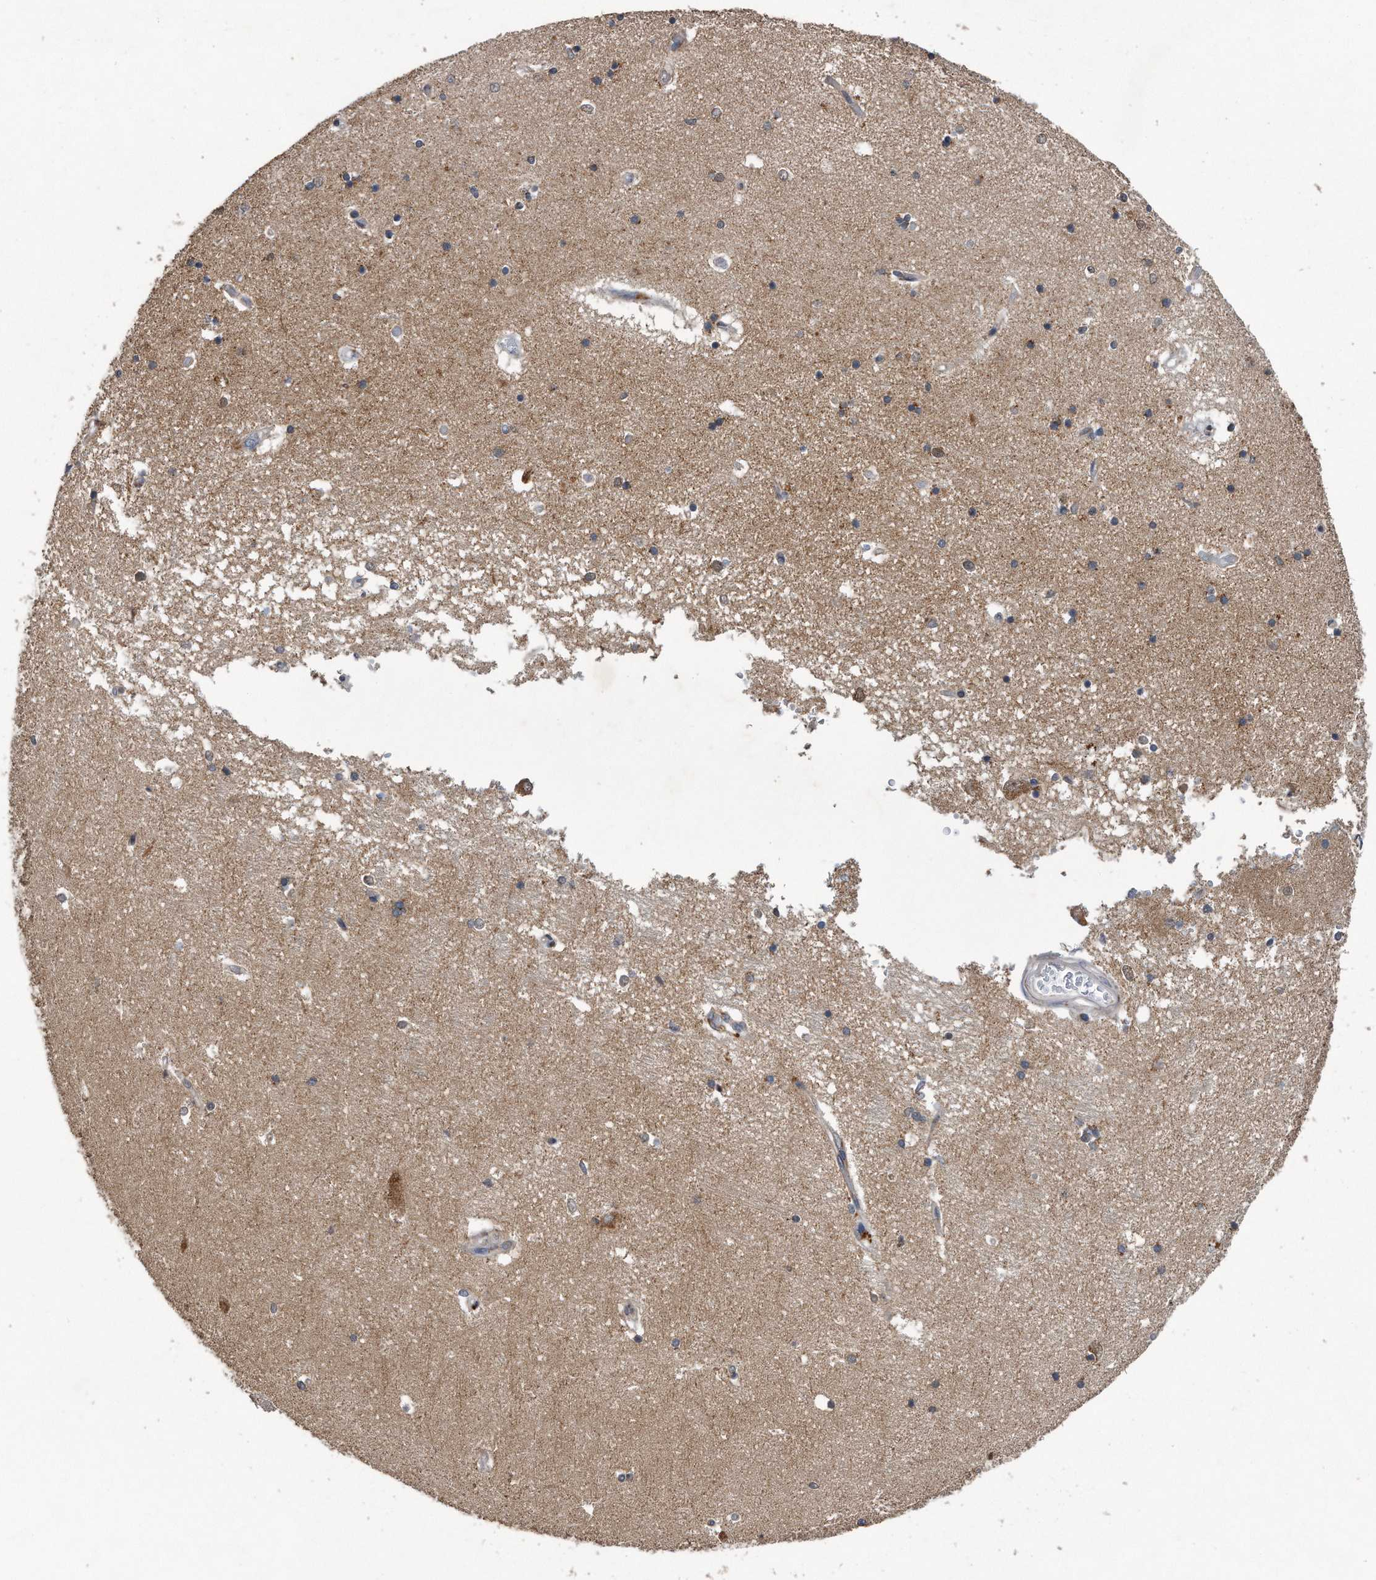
{"staining": {"intensity": "moderate", "quantity": "25%-75%", "location": "cytoplasmic/membranous"}, "tissue": "hippocampus", "cell_type": "Glial cells", "image_type": "normal", "snomed": [{"axis": "morphology", "description": "Normal tissue, NOS"}, {"axis": "topography", "description": "Hippocampus"}], "caption": "Approximately 25%-75% of glial cells in benign hippocampus display moderate cytoplasmic/membranous protein positivity as visualized by brown immunohistochemical staining.", "gene": "LYRM4", "patient": {"sex": "male", "age": 45}}